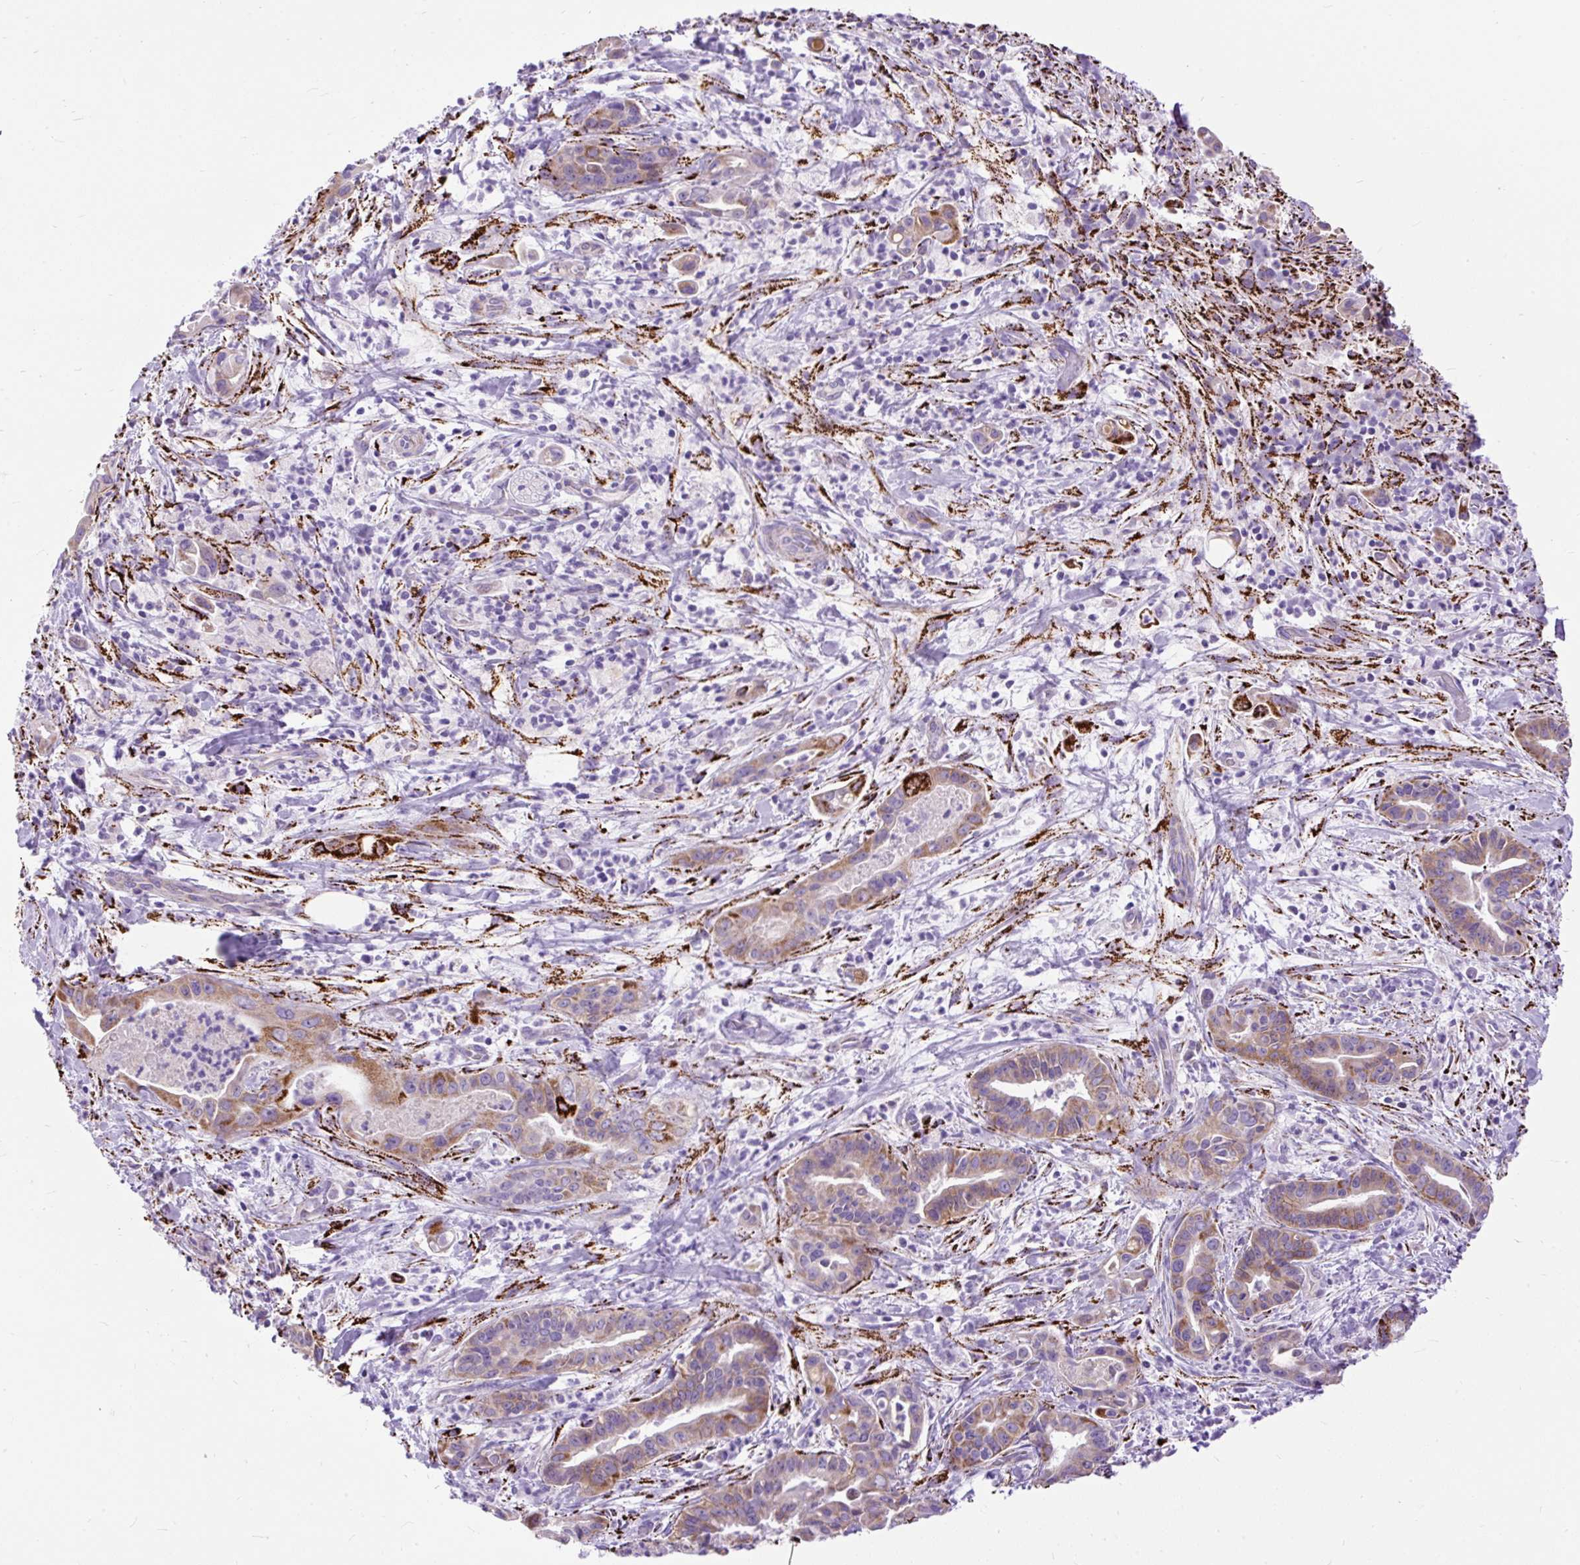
{"staining": {"intensity": "moderate", "quantity": "25%-75%", "location": "cytoplasmic/membranous"}, "tissue": "pancreatic cancer", "cell_type": "Tumor cells", "image_type": "cancer", "snomed": [{"axis": "morphology", "description": "Adenocarcinoma, NOS"}, {"axis": "topography", "description": "Pancreas"}], "caption": "Pancreatic cancer (adenocarcinoma) tissue displays moderate cytoplasmic/membranous staining in approximately 25%-75% of tumor cells, visualized by immunohistochemistry. The protein of interest is stained brown, and the nuclei are stained in blue (DAB (3,3'-diaminobenzidine) IHC with brightfield microscopy, high magnification).", "gene": "ZNF256", "patient": {"sex": "female", "age": 77}}